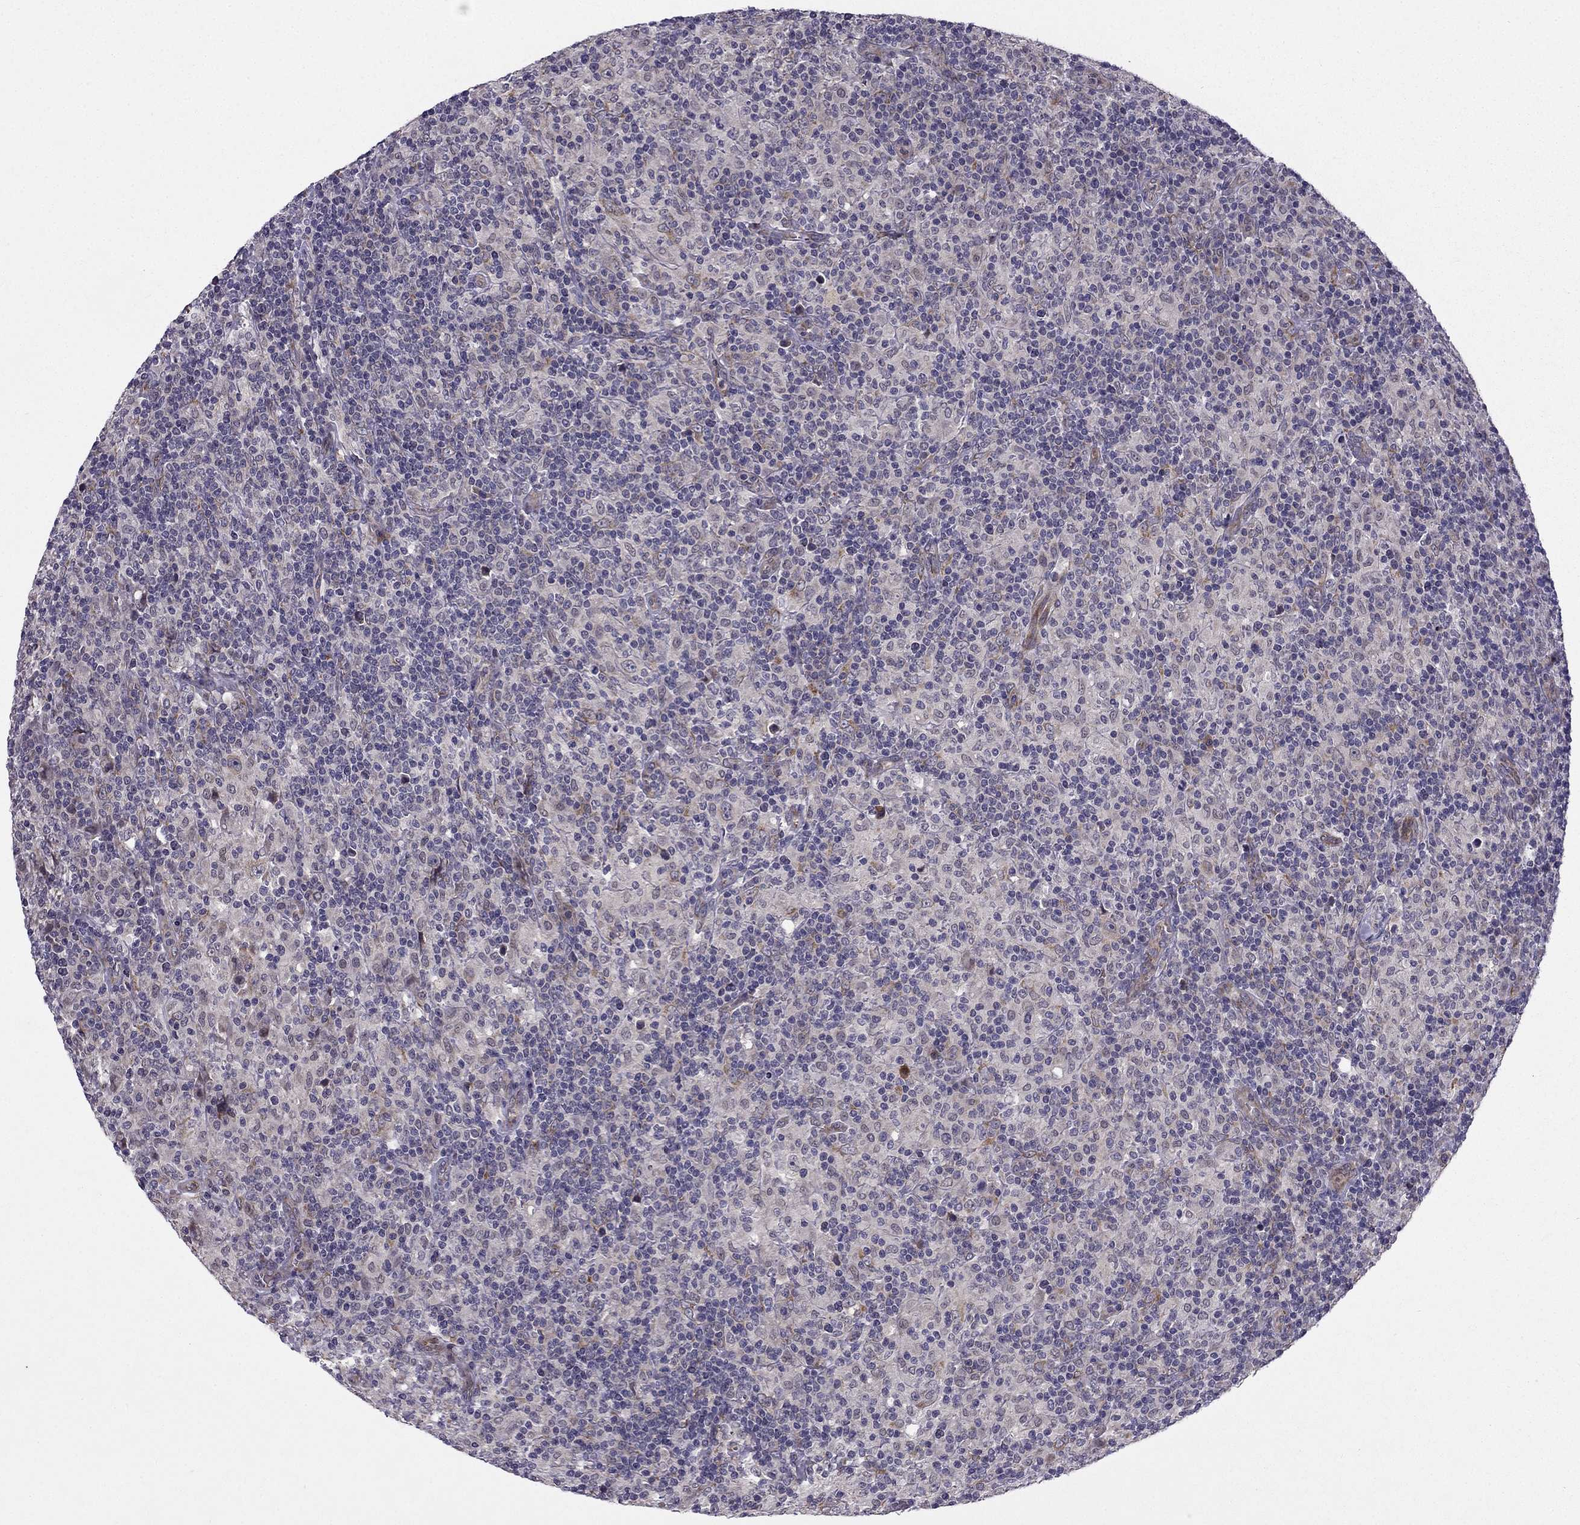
{"staining": {"intensity": "negative", "quantity": "none", "location": "none"}, "tissue": "lymphoma", "cell_type": "Tumor cells", "image_type": "cancer", "snomed": [{"axis": "morphology", "description": "Hodgkin's disease, NOS"}, {"axis": "topography", "description": "Lymph node"}], "caption": "IHC photomicrograph of lymphoma stained for a protein (brown), which demonstrates no expression in tumor cells.", "gene": "ARHGEF28", "patient": {"sex": "male", "age": 70}}